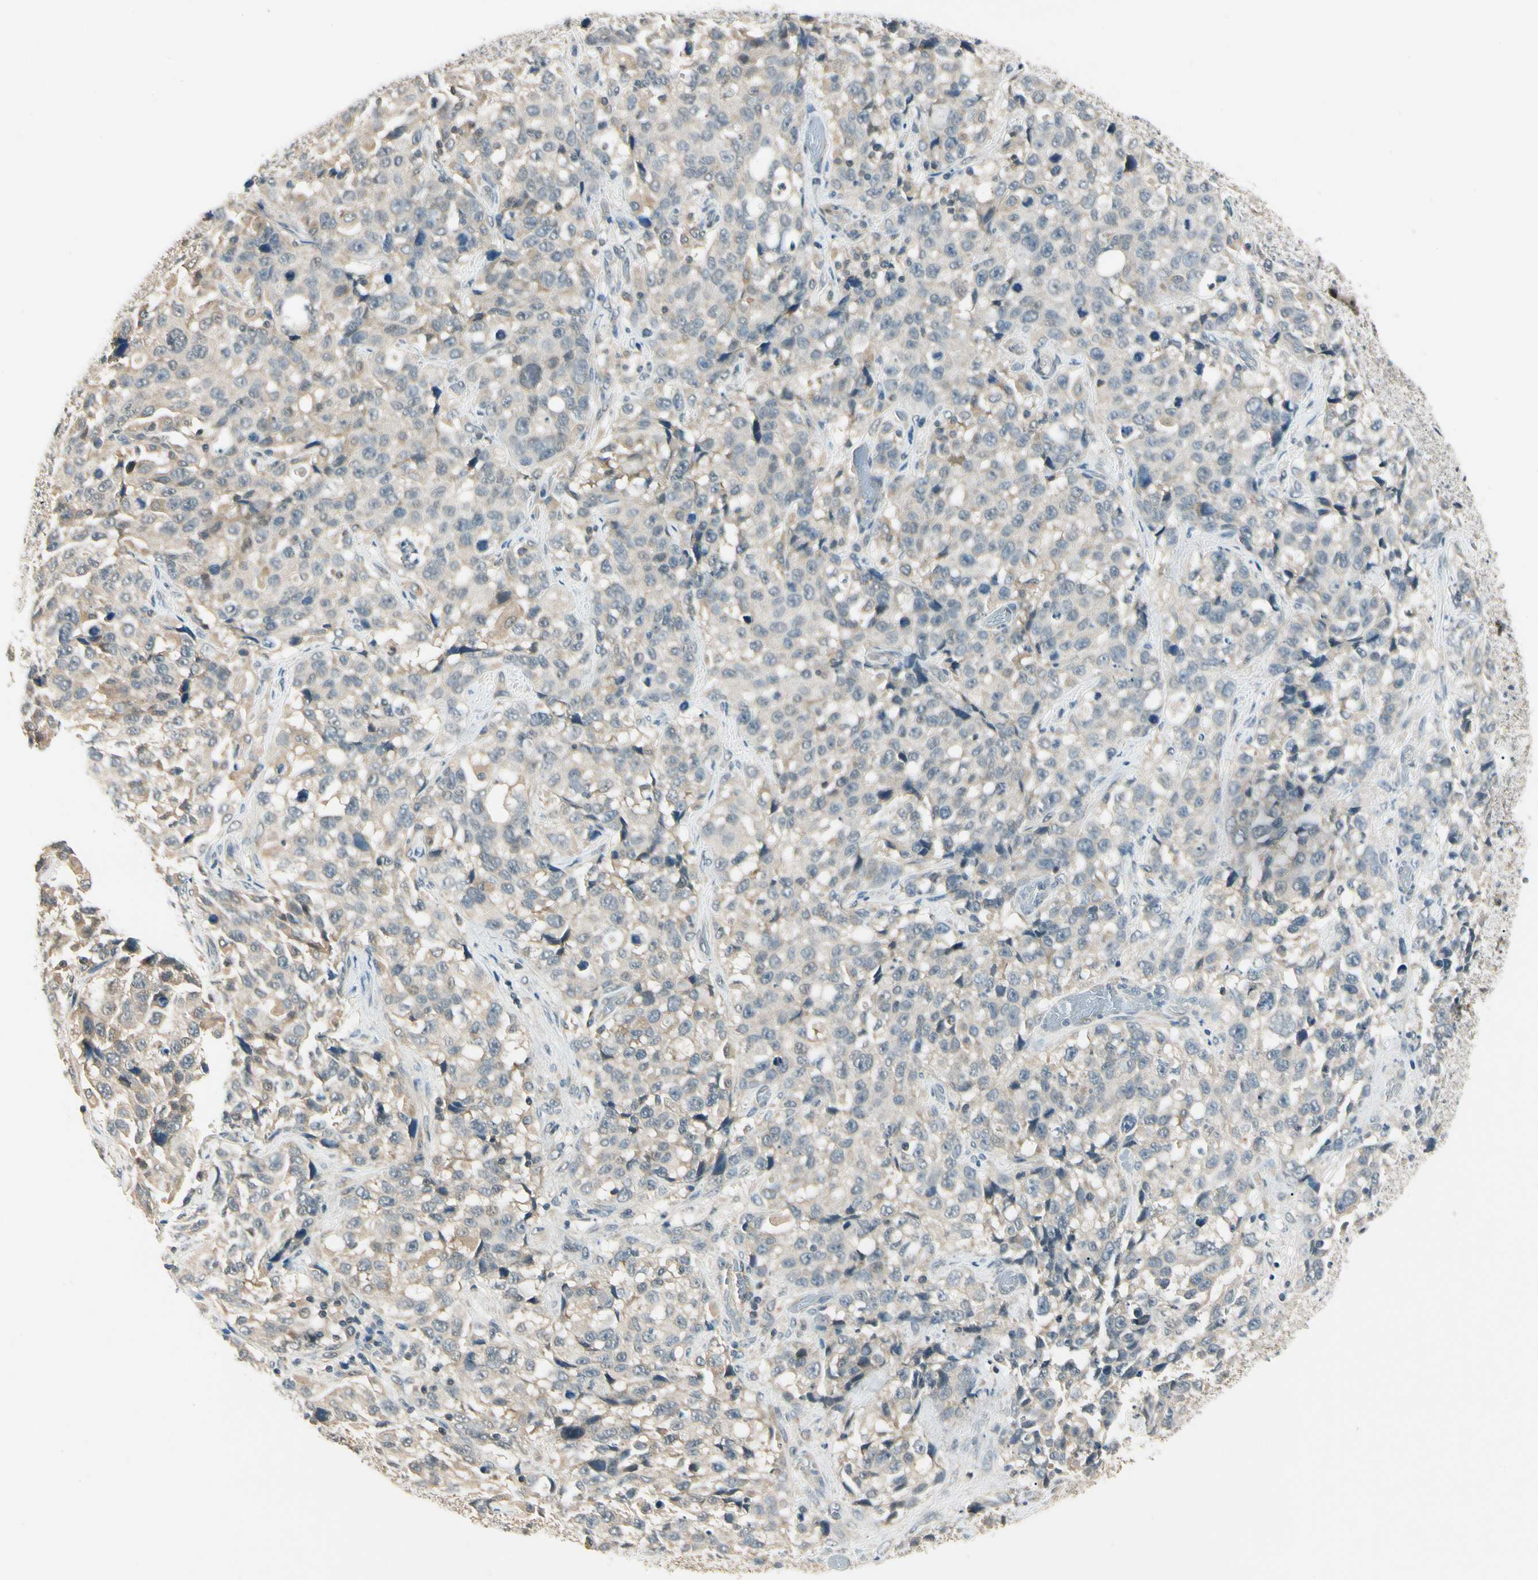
{"staining": {"intensity": "weak", "quantity": ">75%", "location": "cytoplasmic/membranous"}, "tissue": "stomach cancer", "cell_type": "Tumor cells", "image_type": "cancer", "snomed": [{"axis": "morphology", "description": "Normal tissue, NOS"}, {"axis": "morphology", "description": "Adenocarcinoma, NOS"}, {"axis": "topography", "description": "Stomach"}], "caption": "DAB immunohistochemical staining of human stomach adenocarcinoma exhibits weak cytoplasmic/membranous protein staining in approximately >75% of tumor cells. (DAB = brown stain, brightfield microscopy at high magnification).", "gene": "ZSCAN12", "patient": {"sex": "male", "age": 48}}